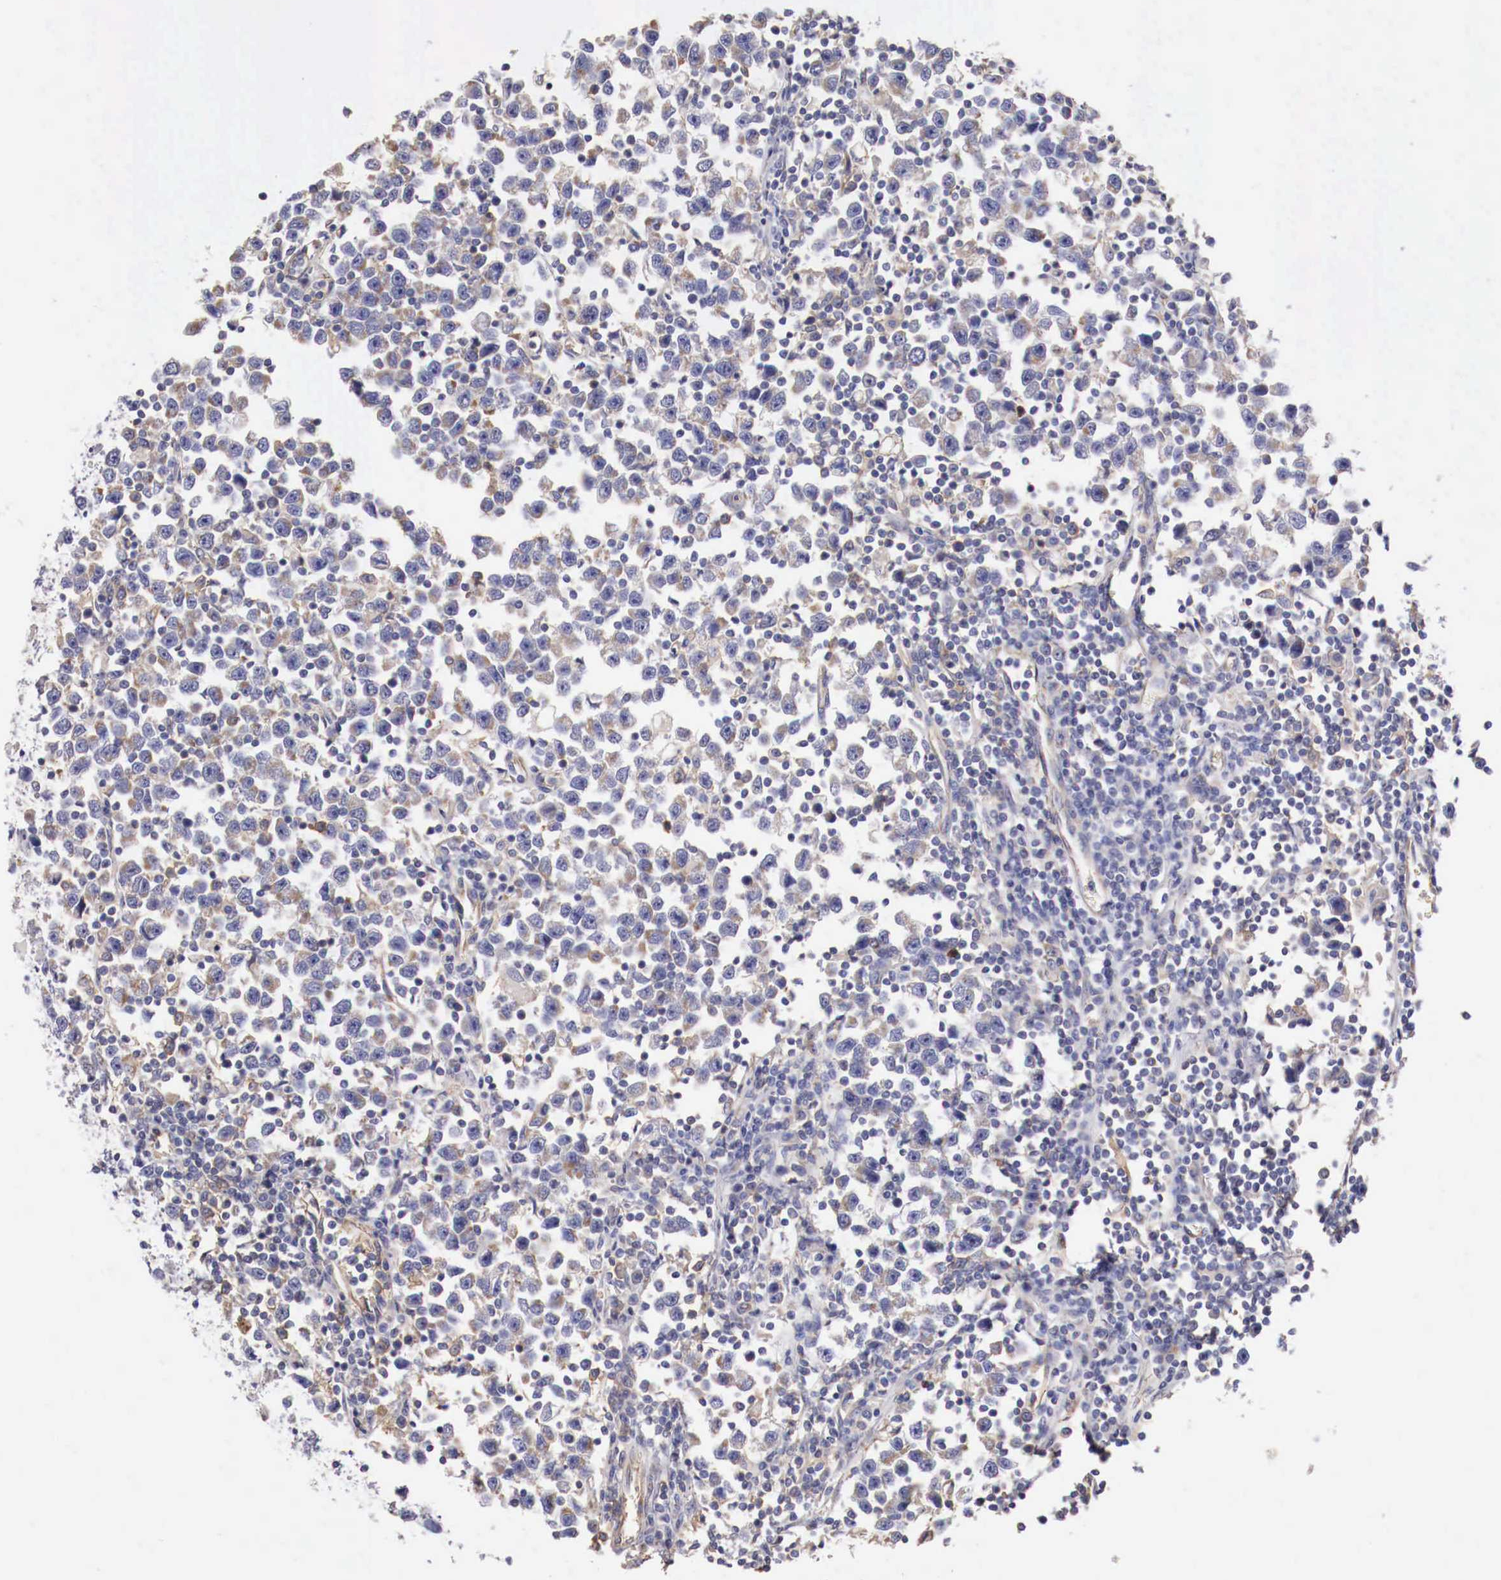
{"staining": {"intensity": "moderate", "quantity": "25%-75%", "location": "cytoplasmic/membranous"}, "tissue": "testis cancer", "cell_type": "Tumor cells", "image_type": "cancer", "snomed": [{"axis": "morphology", "description": "Seminoma, NOS"}, {"axis": "topography", "description": "Testis"}], "caption": "Seminoma (testis) stained for a protein demonstrates moderate cytoplasmic/membranous positivity in tumor cells.", "gene": "PITPNA", "patient": {"sex": "male", "age": 43}}